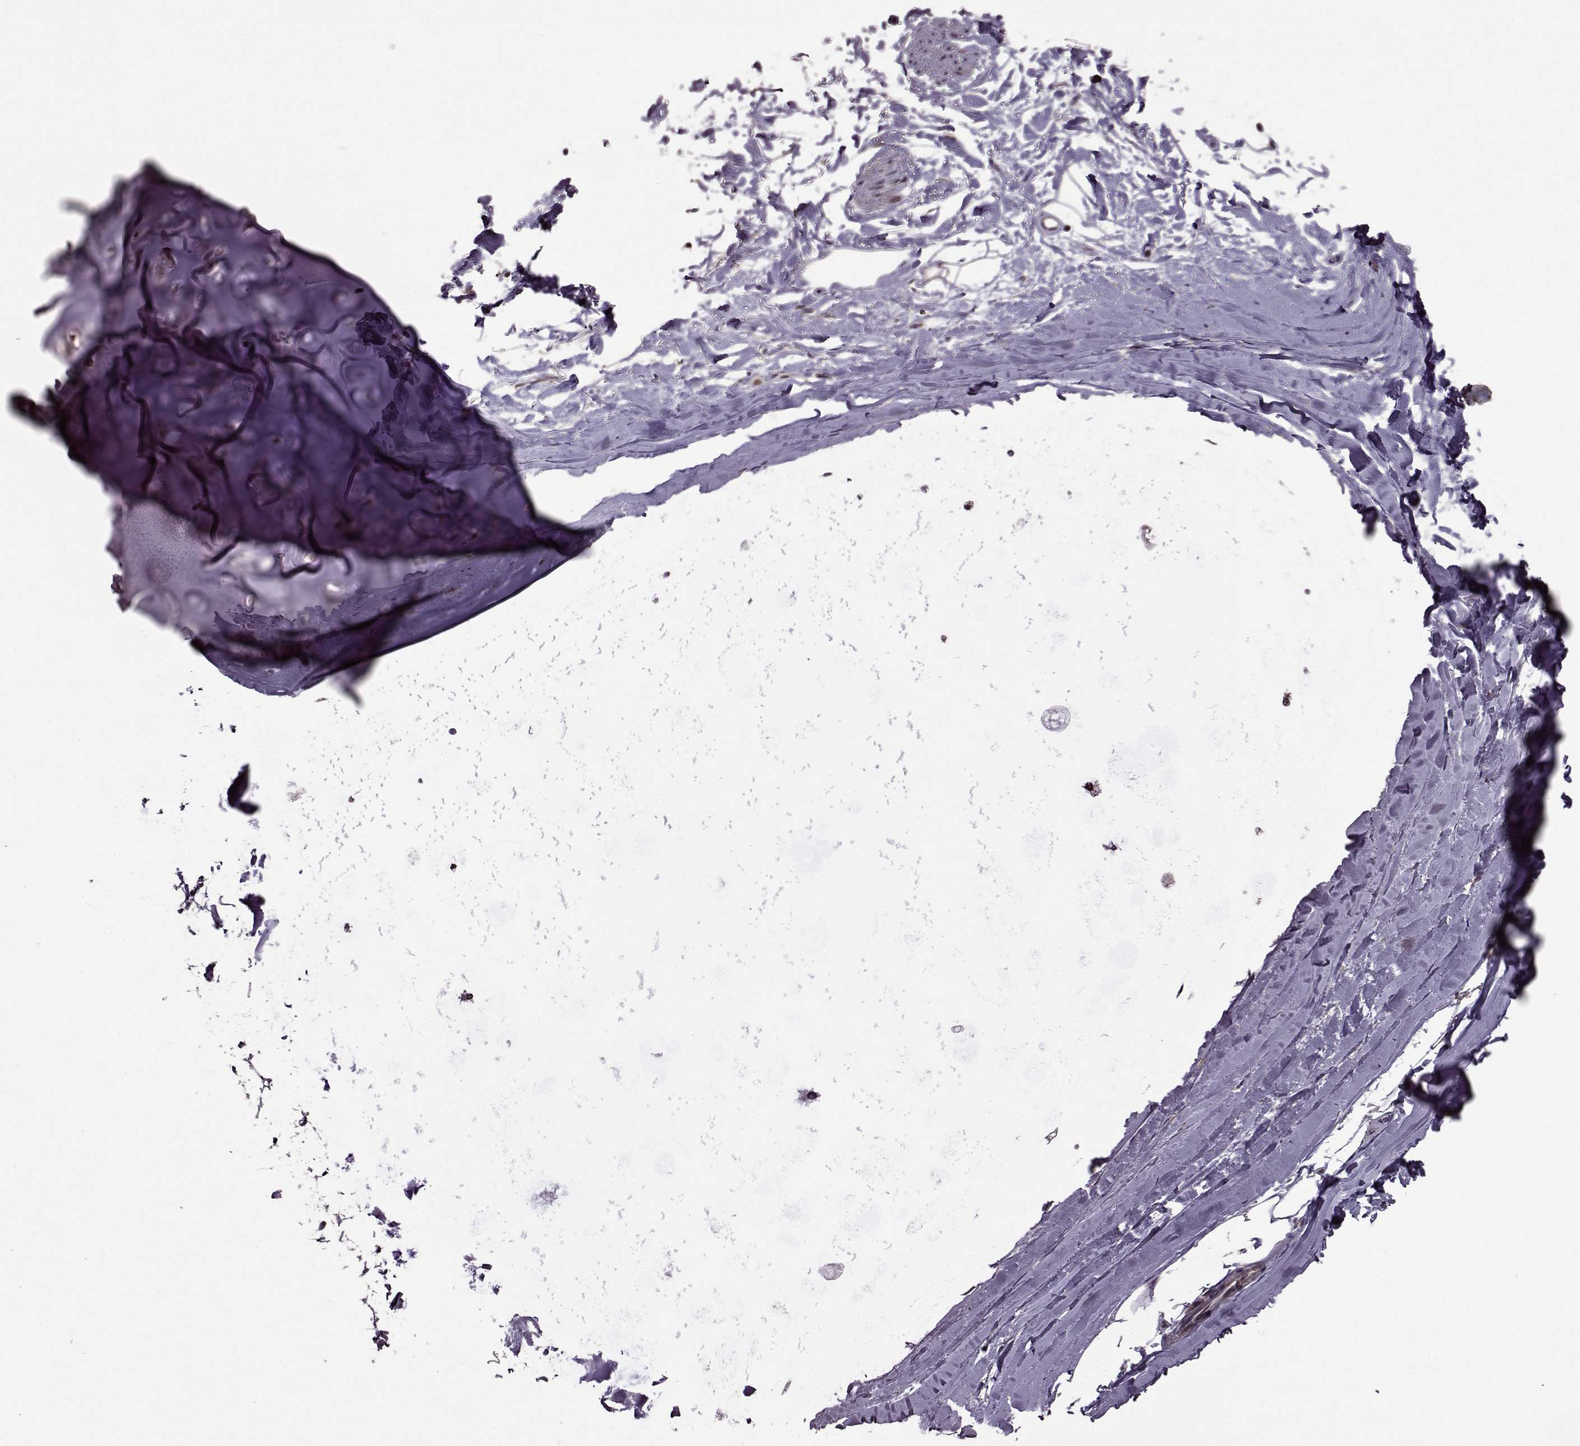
{"staining": {"intensity": "negative", "quantity": "none", "location": "none"}, "tissue": "adipose tissue", "cell_type": "Adipocytes", "image_type": "normal", "snomed": [{"axis": "morphology", "description": "Normal tissue, NOS"}, {"axis": "topography", "description": "Lymph node"}, {"axis": "topography", "description": "Bronchus"}], "caption": "Adipocytes show no significant staining in normal adipose tissue. (Stains: DAB IHC with hematoxylin counter stain, Microscopy: brightfield microscopy at high magnification).", "gene": "URI1", "patient": {"sex": "female", "age": 70}}